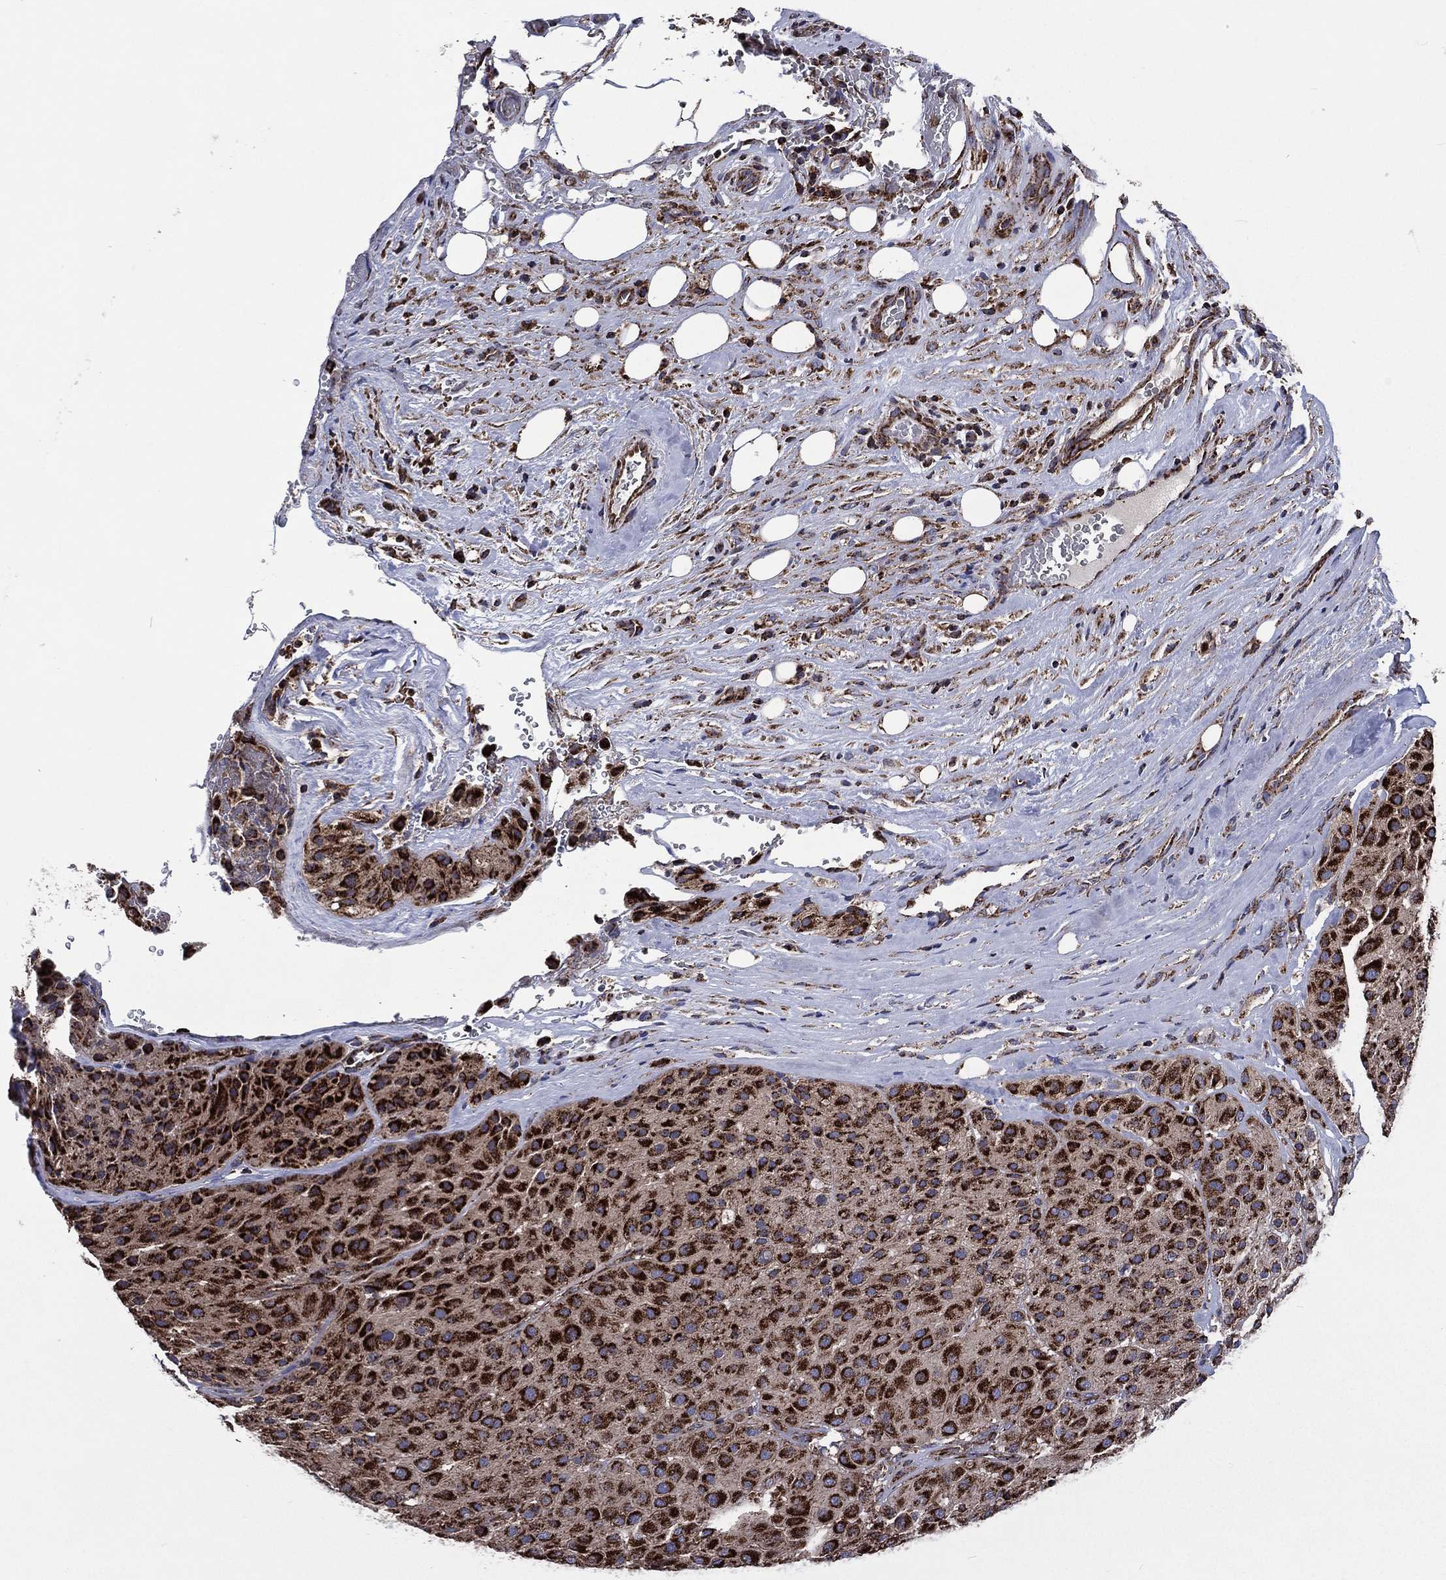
{"staining": {"intensity": "strong", "quantity": ">75%", "location": "cytoplasmic/membranous"}, "tissue": "melanoma", "cell_type": "Tumor cells", "image_type": "cancer", "snomed": [{"axis": "morphology", "description": "Malignant melanoma, Metastatic site"}, {"axis": "topography", "description": "Smooth muscle"}], "caption": "A micrograph of melanoma stained for a protein shows strong cytoplasmic/membranous brown staining in tumor cells.", "gene": "ANKRD37", "patient": {"sex": "male", "age": 41}}